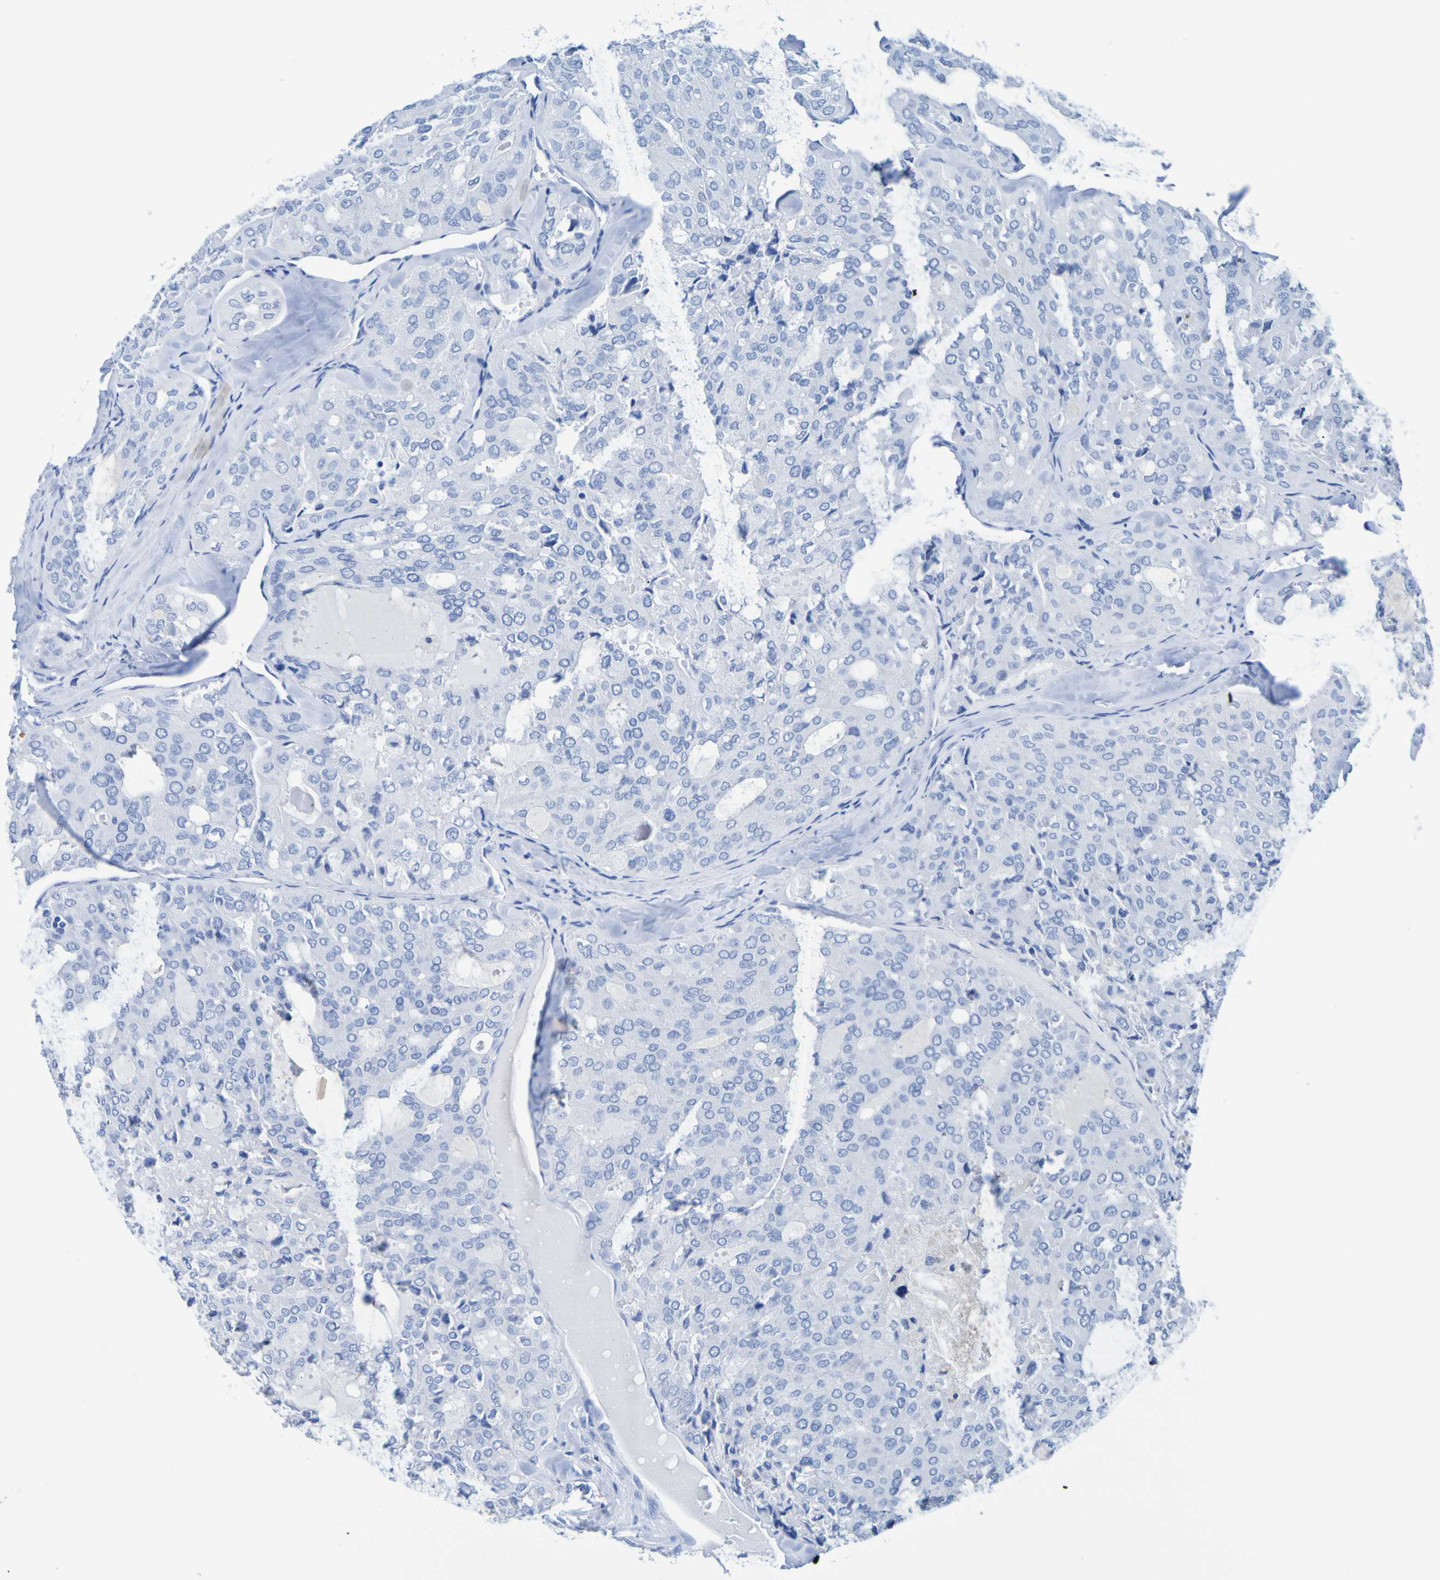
{"staining": {"intensity": "negative", "quantity": "none", "location": "none"}, "tissue": "thyroid cancer", "cell_type": "Tumor cells", "image_type": "cancer", "snomed": [{"axis": "morphology", "description": "Follicular adenoma carcinoma, NOS"}, {"axis": "topography", "description": "Thyroid gland"}], "caption": "This photomicrograph is of thyroid follicular adenoma carcinoma stained with IHC to label a protein in brown with the nuclei are counter-stained blue. There is no positivity in tumor cells. Brightfield microscopy of immunohistochemistry stained with DAB (3,3'-diaminobenzidine) (brown) and hematoxylin (blue), captured at high magnification.", "gene": "DPEP1", "patient": {"sex": "male", "age": 75}}